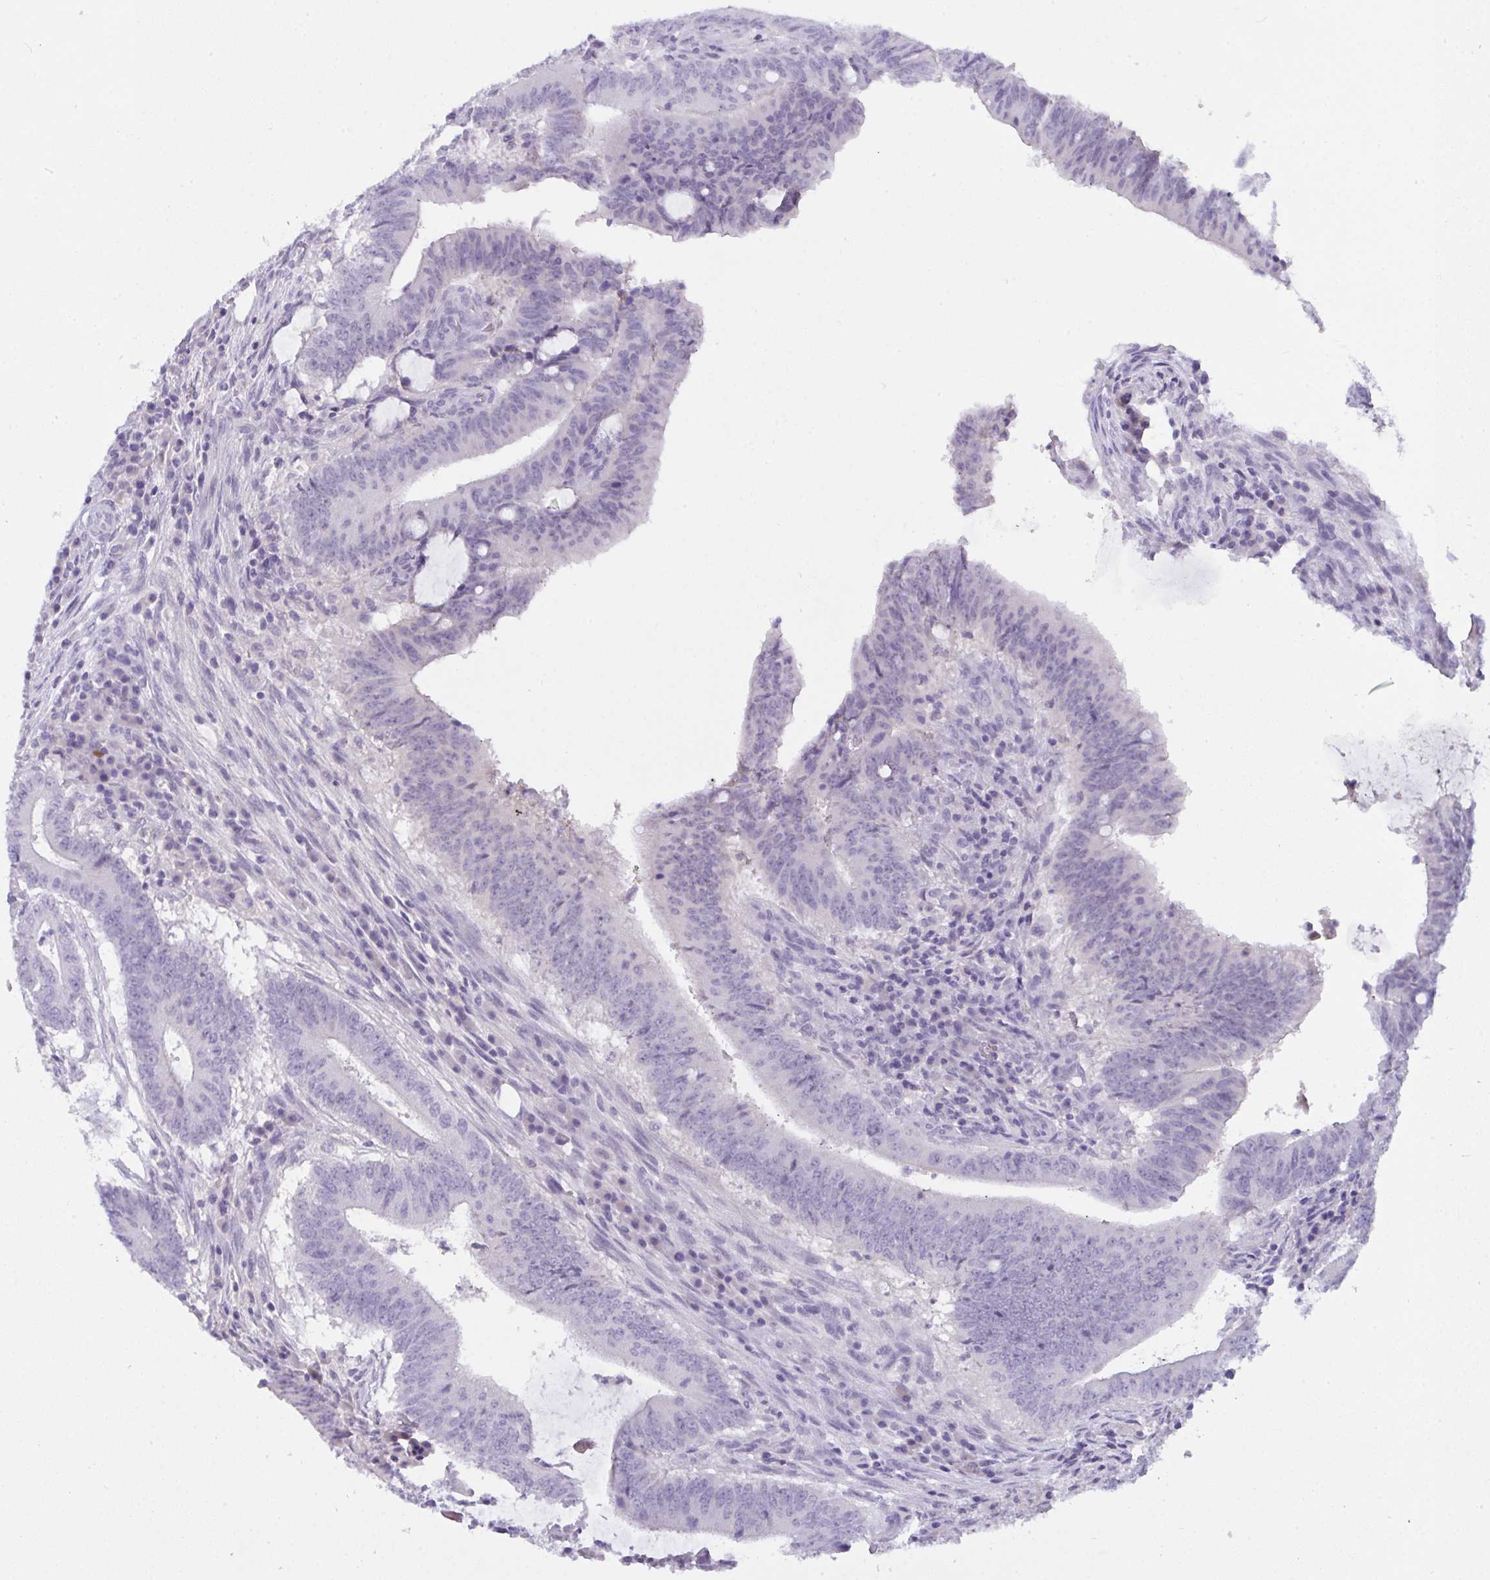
{"staining": {"intensity": "negative", "quantity": "none", "location": "none"}, "tissue": "colorectal cancer", "cell_type": "Tumor cells", "image_type": "cancer", "snomed": [{"axis": "morphology", "description": "Adenocarcinoma, NOS"}, {"axis": "topography", "description": "Colon"}], "caption": "Immunohistochemistry micrograph of colorectal cancer stained for a protein (brown), which demonstrates no staining in tumor cells. (DAB (3,3'-diaminobenzidine) immunohistochemistry, high magnification).", "gene": "PRDM9", "patient": {"sex": "female", "age": 43}}